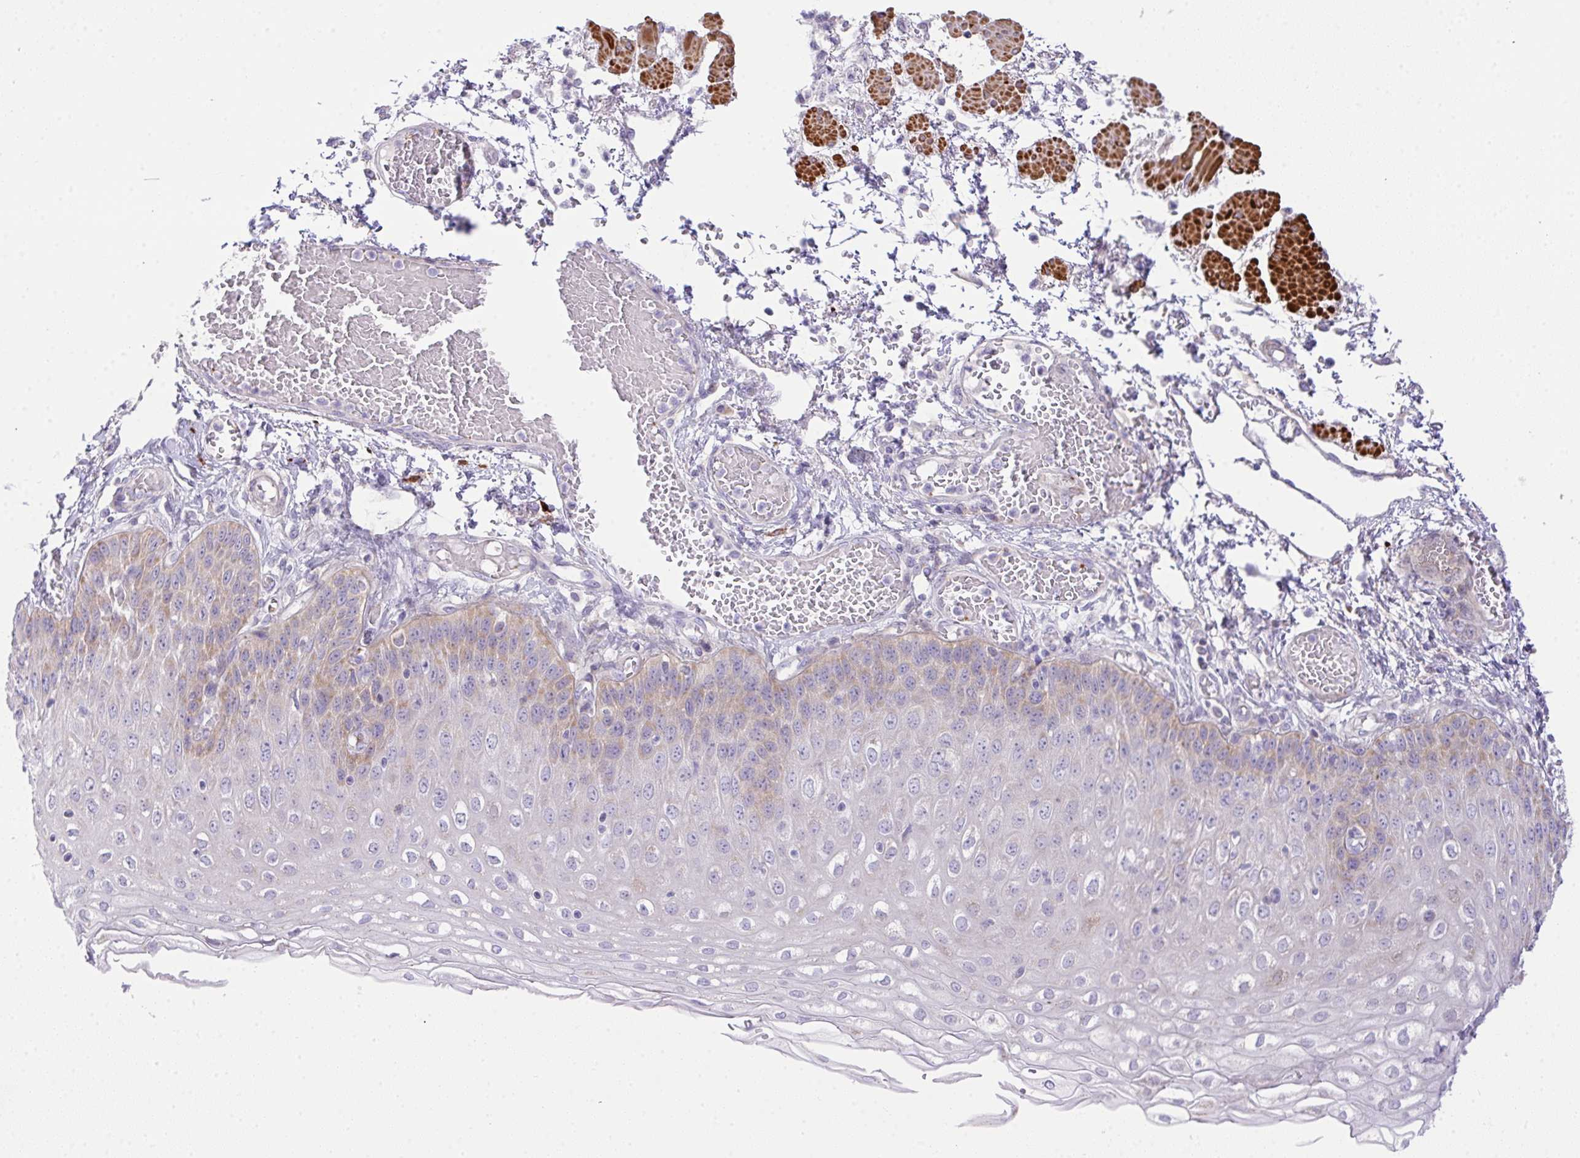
{"staining": {"intensity": "moderate", "quantity": "<25%", "location": "cytoplasmic/membranous"}, "tissue": "esophagus", "cell_type": "Squamous epithelial cells", "image_type": "normal", "snomed": [{"axis": "morphology", "description": "Normal tissue, NOS"}, {"axis": "morphology", "description": "Adenocarcinoma, NOS"}, {"axis": "topography", "description": "Esophagus"}], "caption": "This photomicrograph demonstrates normal esophagus stained with immunohistochemistry (IHC) to label a protein in brown. The cytoplasmic/membranous of squamous epithelial cells show moderate positivity for the protein. Nuclei are counter-stained blue.", "gene": "CHDH", "patient": {"sex": "male", "age": 81}}